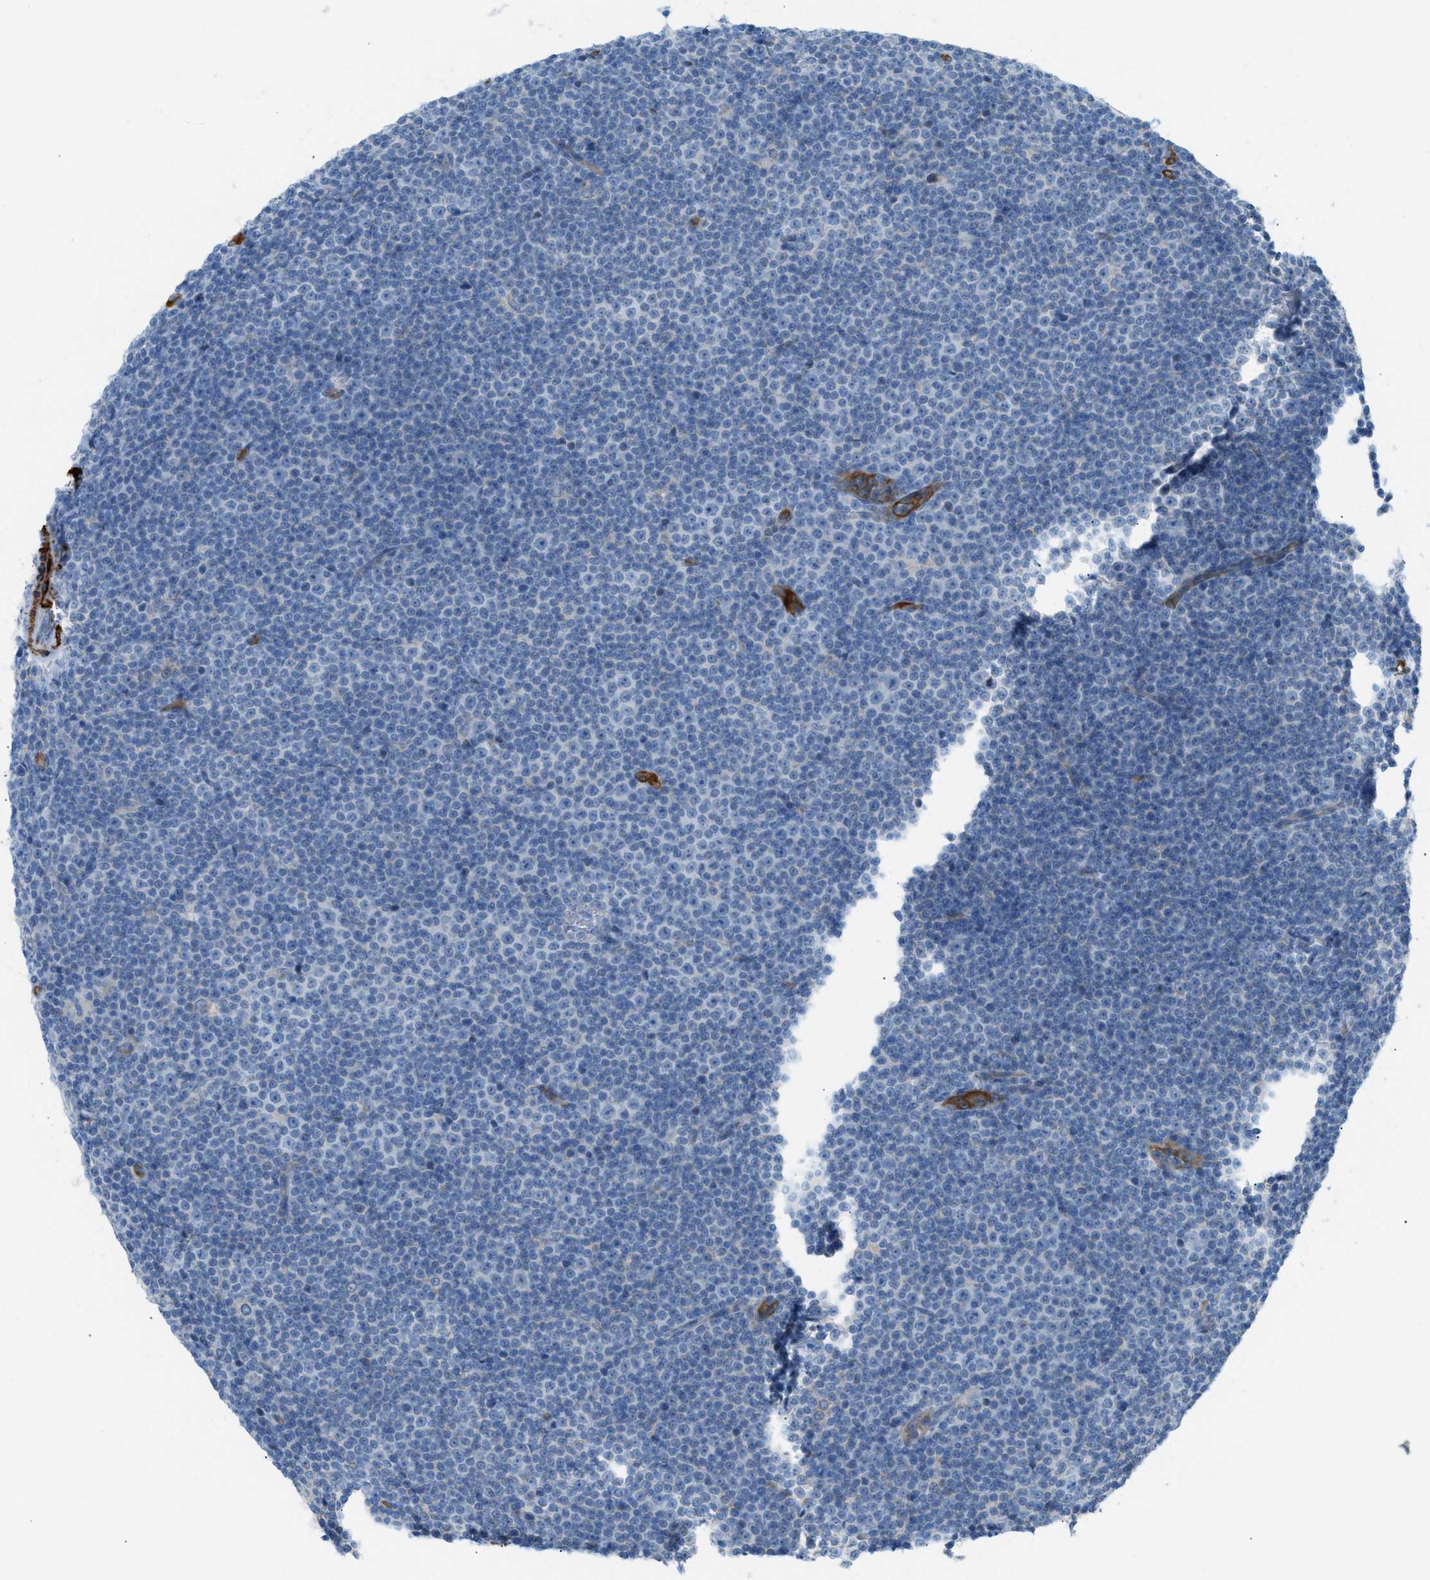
{"staining": {"intensity": "negative", "quantity": "none", "location": "none"}, "tissue": "lymphoma", "cell_type": "Tumor cells", "image_type": "cancer", "snomed": [{"axis": "morphology", "description": "Malignant lymphoma, non-Hodgkin's type, Low grade"}, {"axis": "topography", "description": "Lymph node"}], "caption": "Low-grade malignant lymphoma, non-Hodgkin's type was stained to show a protein in brown. There is no significant expression in tumor cells.", "gene": "MYH11", "patient": {"sex": "female", "age": 67}}